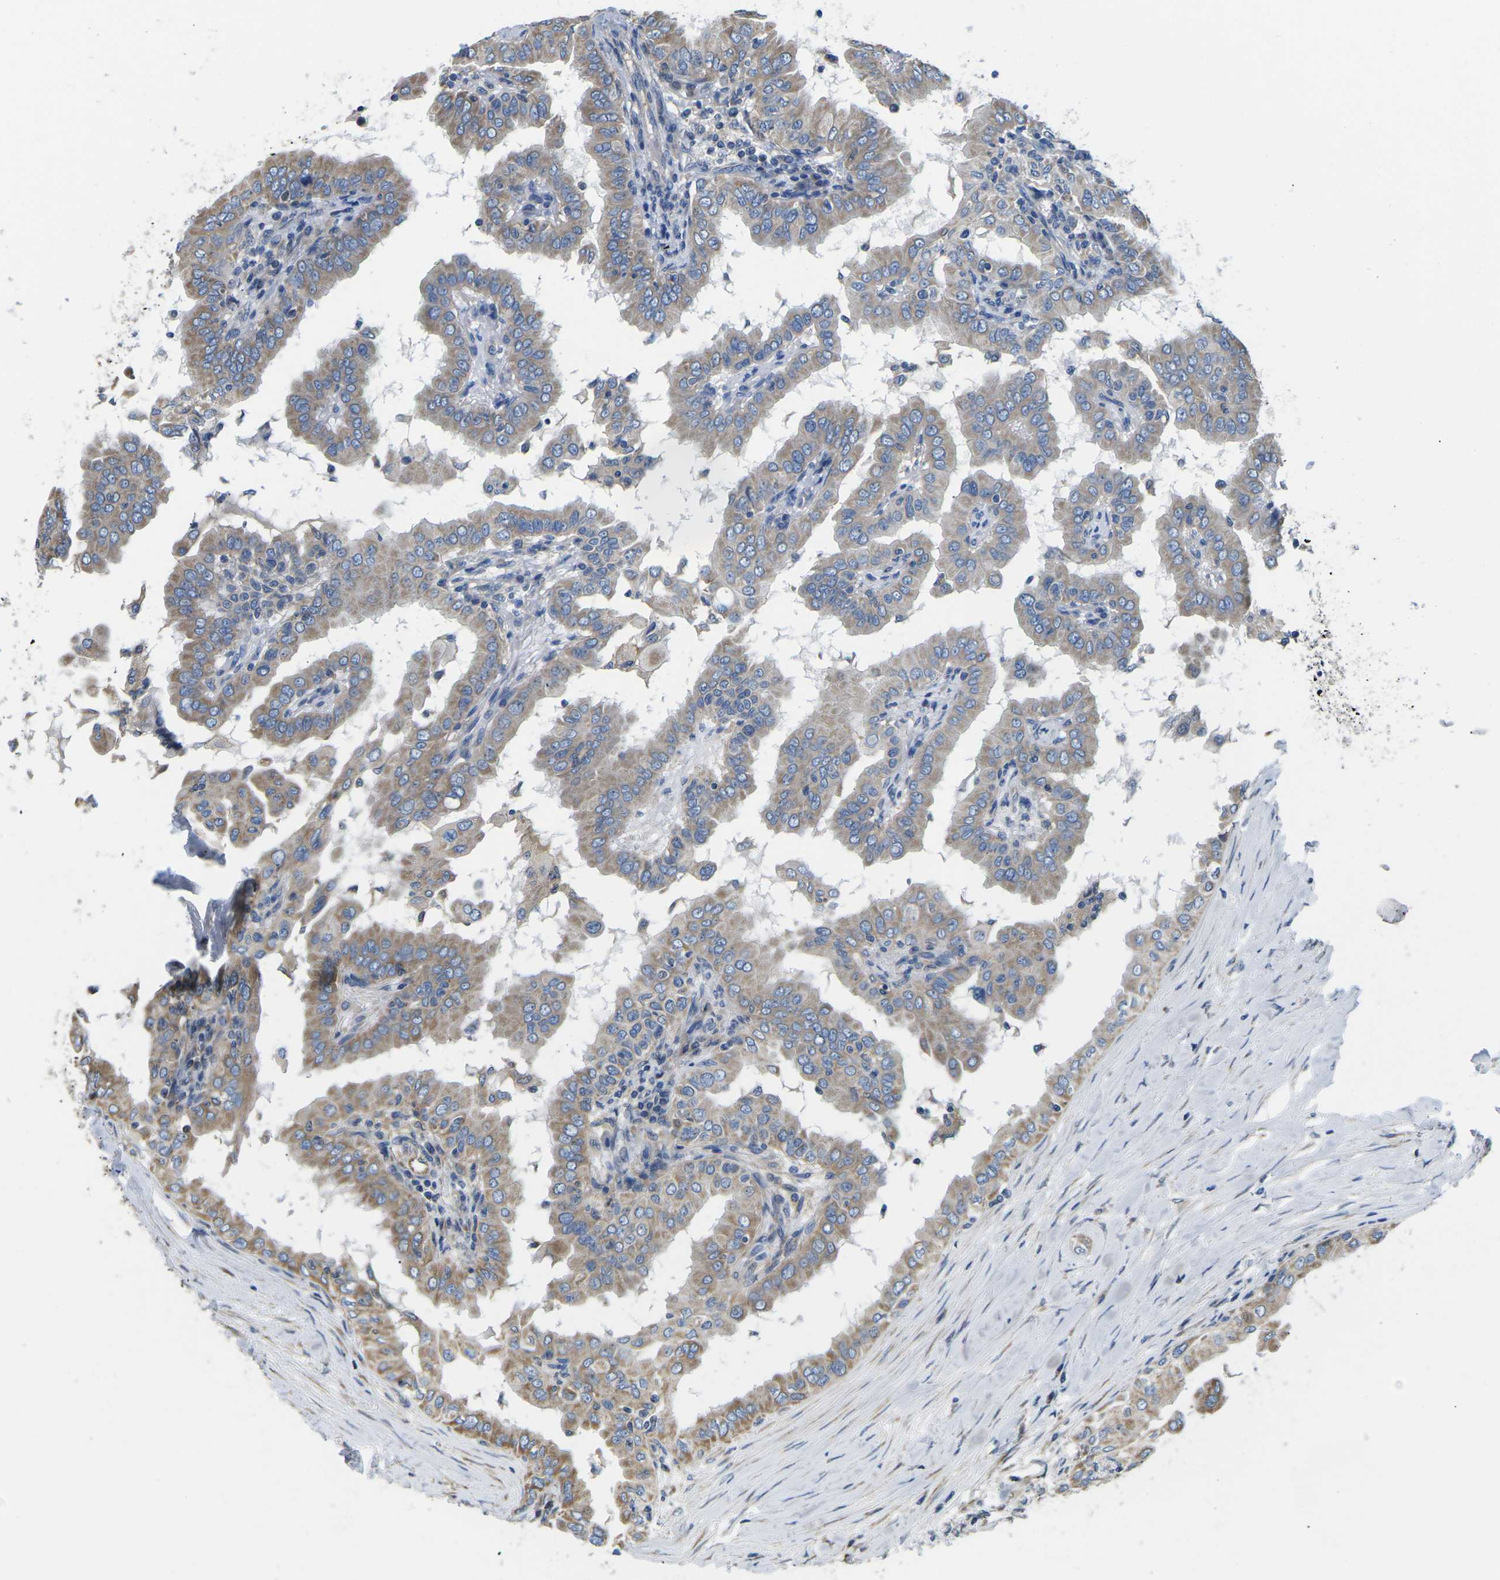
{"staining": {"intensity": "moderate", "quantity": ">75%", "location": "cytoplasmic/membranous"}, "tissue": "thyroid cancer", "cell_type": "Tumor cells", "image_type": "cancer", "snomed": [{"axis": "morphology", "description": "Papillary adenocarcinoma, NOS"}, {"axis": "topography", "description": "Thyroid gland"}], "caption": "Thyroid cancer (papillary adenocarcinoma) tissue demonstrates moderate cytoplasmic/membranous expression in about >75% of tumor cells", "gene": "TMEFF2", "patient": {"sex": "male", "age": 33}}